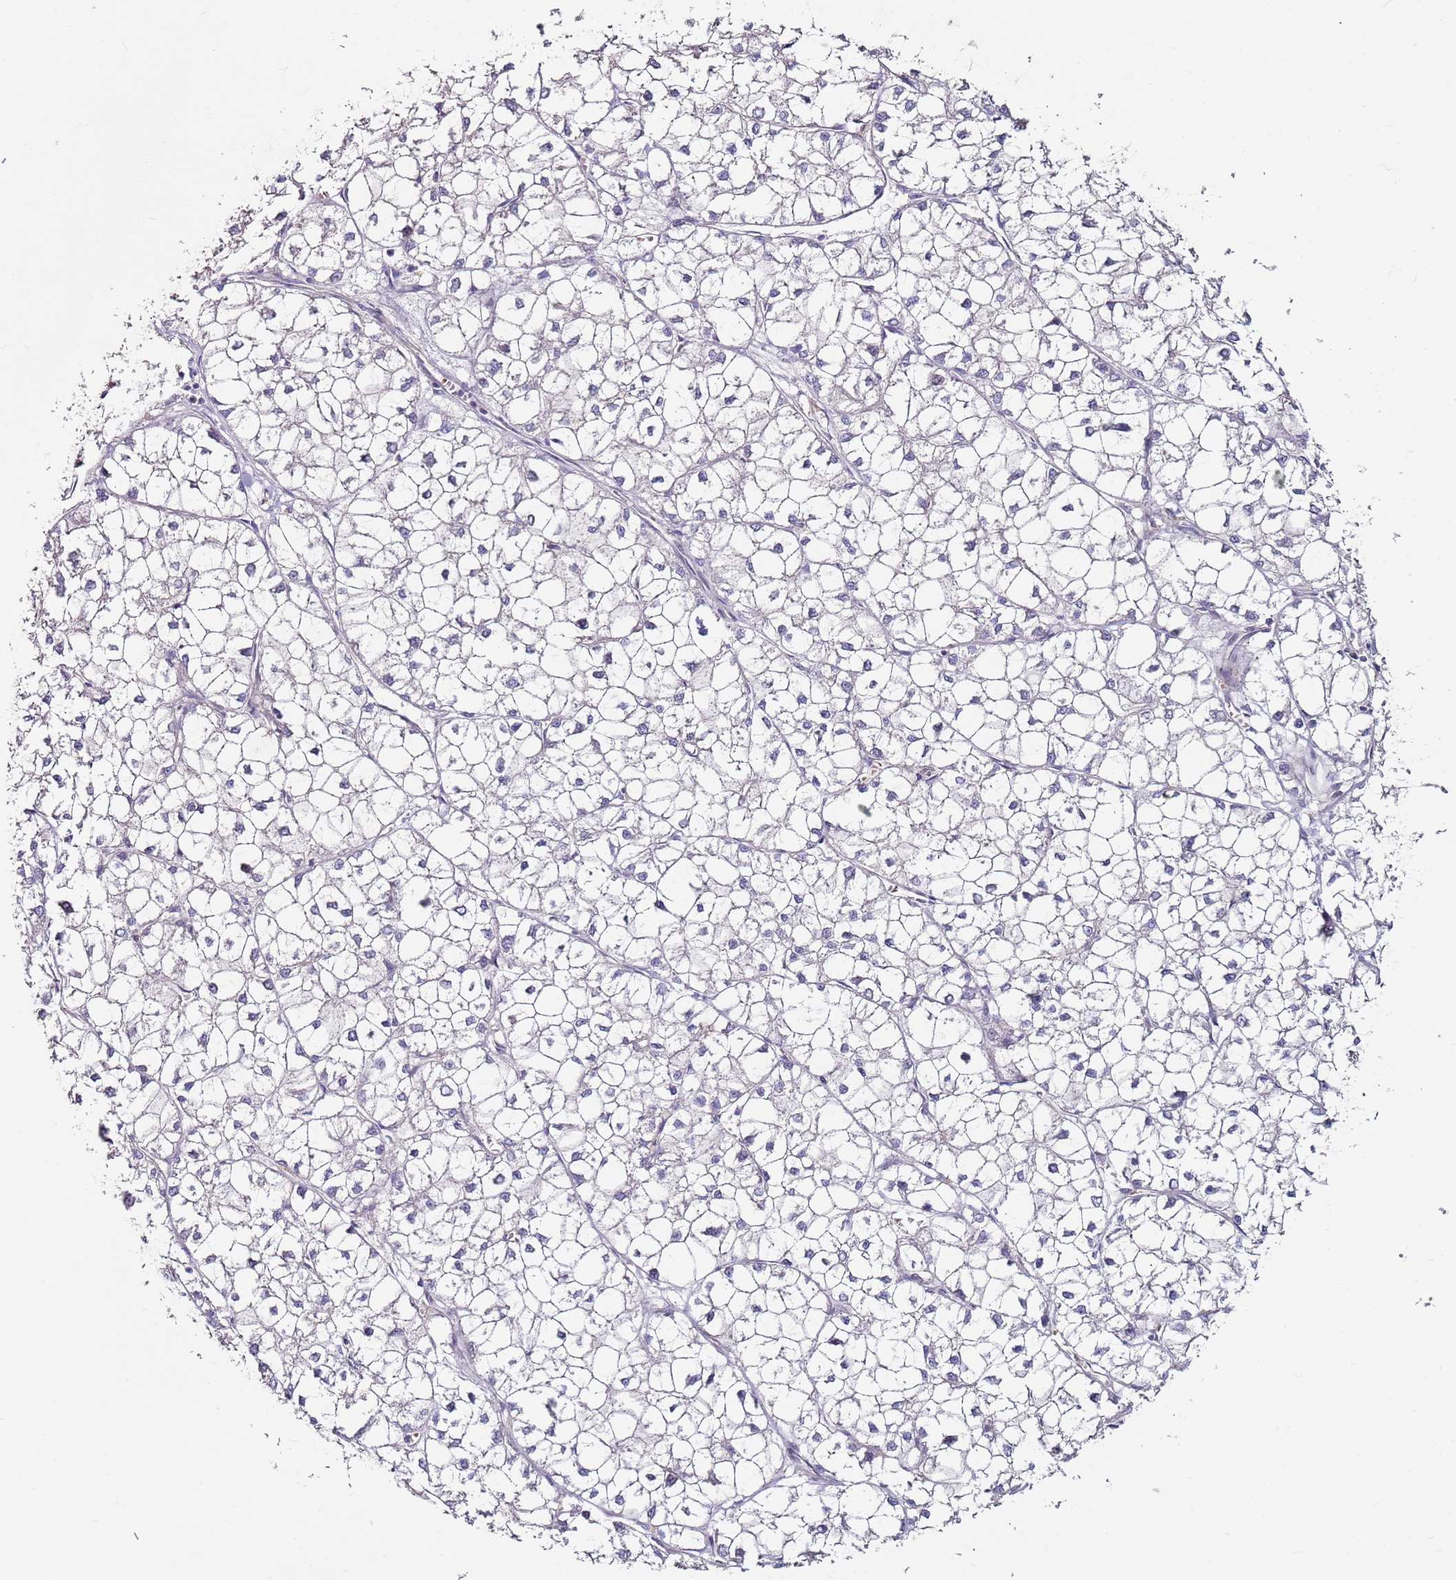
{"staining": {"intensity": "negative", "quantity": "none", "location": "none"}, "tissue": "liver cancer", "cell_type": "Tumor cells", "image_type": "cancer", "snomed": [{"axis": "morphology", "description": "Carcinoma, Hepatocellular, NOS"}, {"axis": "topography", "description": "Liver"}], "caption": "Hepatocellular carcinoma (liver) was stained to show a protein in brown. There is no significant staining in tumor cells.", "gene": "RARS2", "patient": {"sex": "female", "age": 43}}